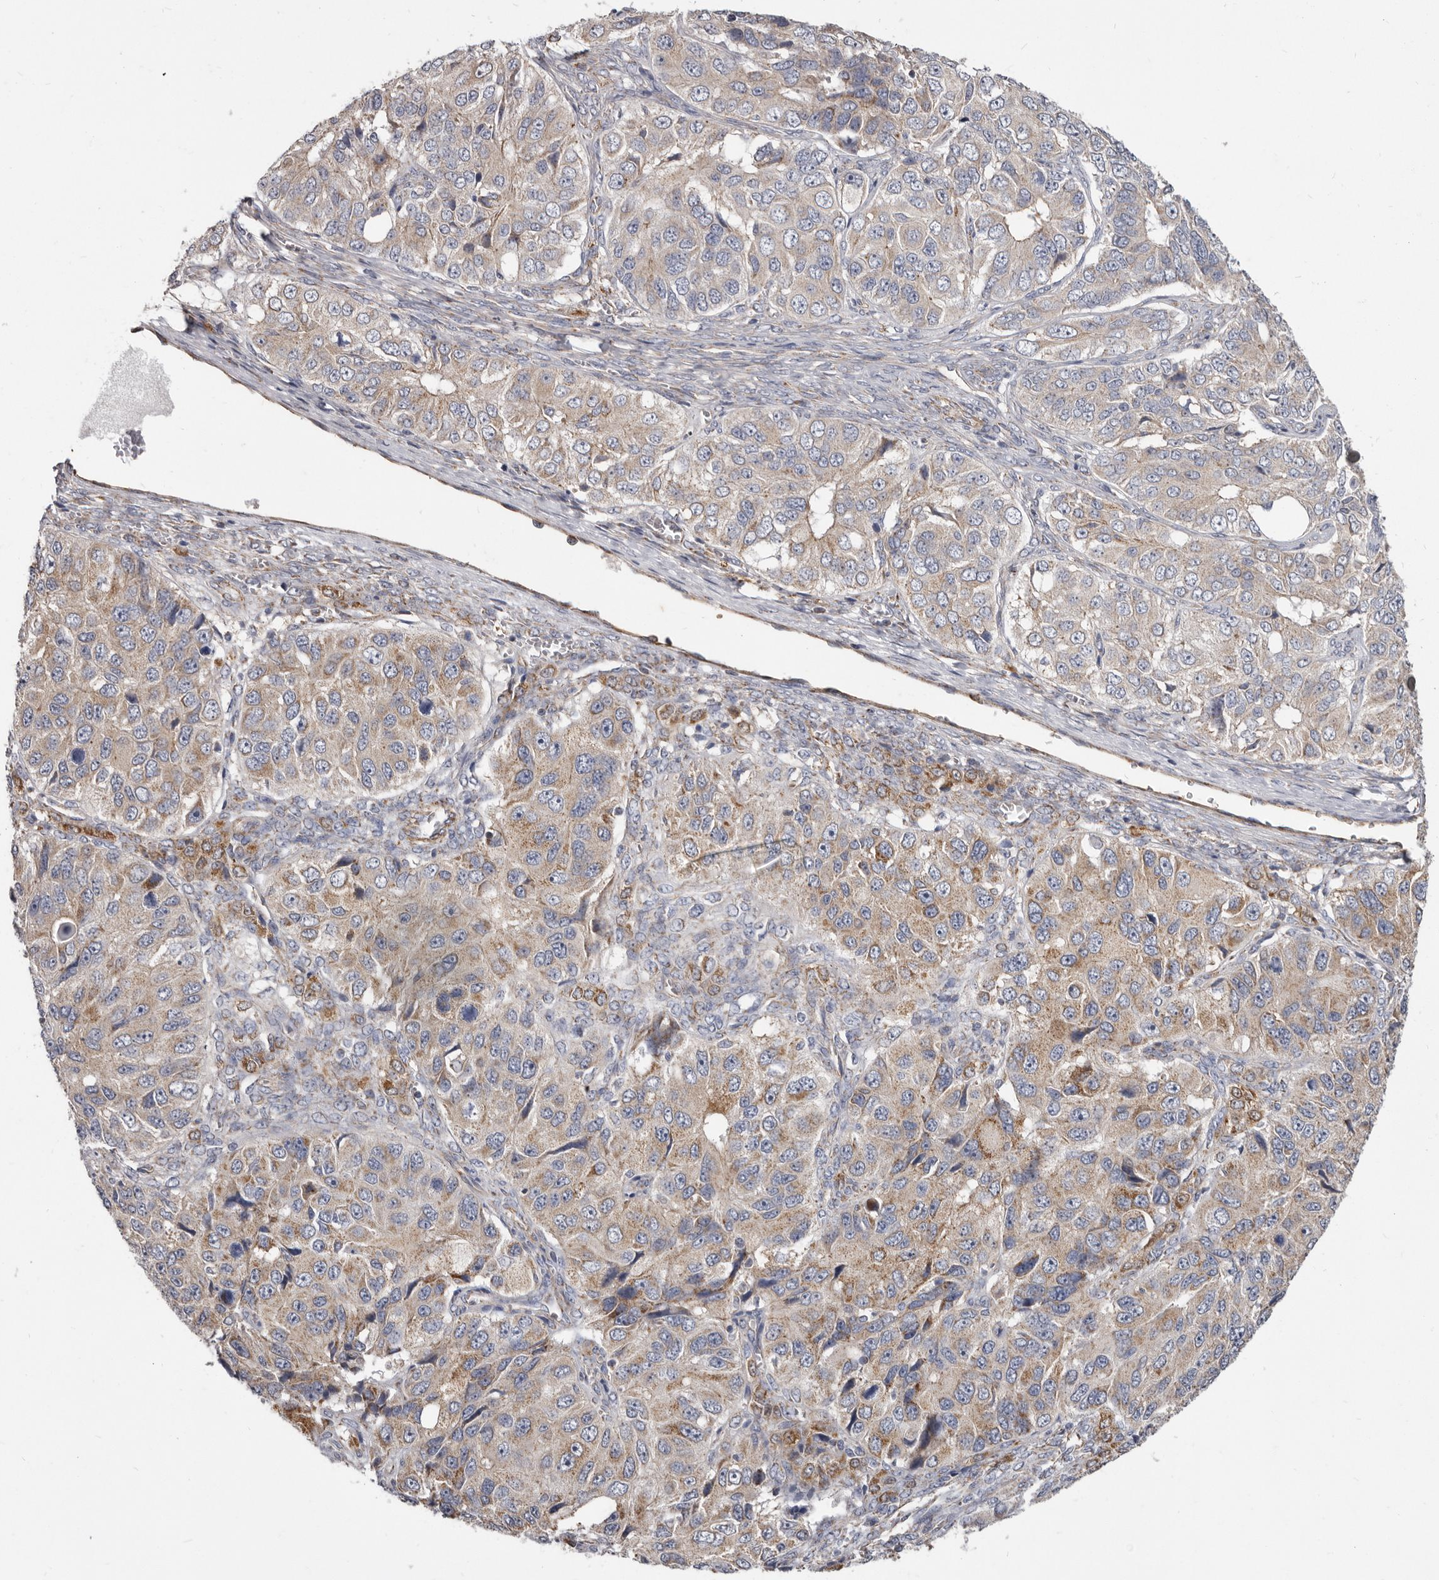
{"staining": {"intensity": "weak", "quantity": ">75%", "location": "cytoplasmic/membranous"}, "tissue": "ovarian cancer", "cell_type": "Tumor cells", "image_type": "cancer", "snomed": [{"axis": "morphology", "description": "Carcinoma, endometroid"}, {"axis": "topography", "description": "Ovary"}], "caption": "High-power microscopy captured an immunohistochemistry photomicrograph of ovarian cancer, revealing weak cytoplasmic/membranous expression in approximately >75% of tumor cells.", "gene": "FMO2", "patient": {"sex": "female", "age": 51}}